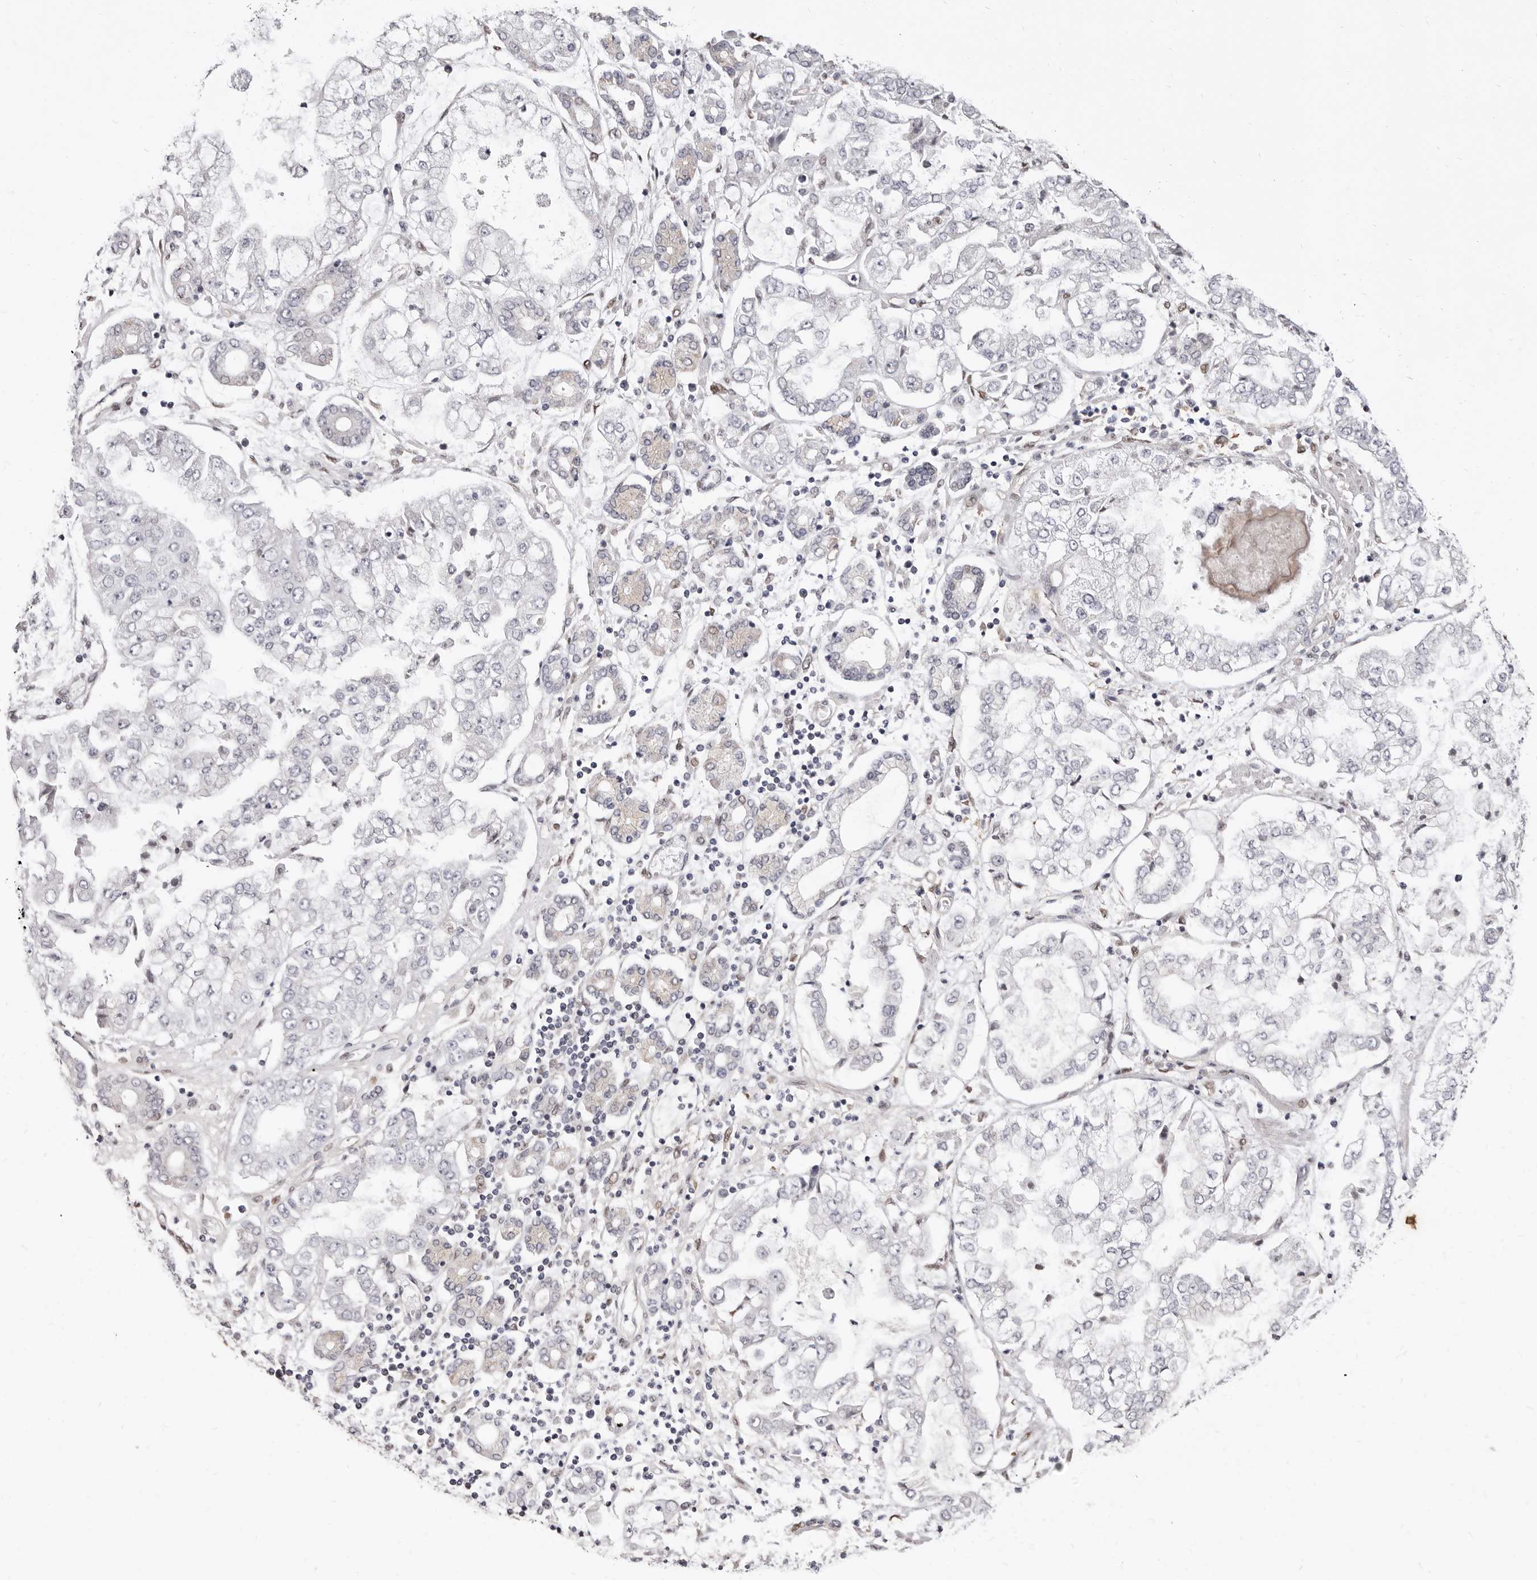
{"staining": {"intensity": "negative", "quantity": "none", "location": "none"}, "tissue": "stomach cancer", "cell_type": "Tumor cells", "image_type": "cancer", "snomed": [{"axis": "morphology", "description": "Adenocarcinoma, NOS"}, {"axis": "topography", "description": "Stomach"}], "caption": "Human stomach cancer (adenocarcinoma) stained for a protein using immunohistochemistry demonstrates no staining in tumor cells.", "gene": "KHDRBS2", "patient": {"sex": "male", "age": 76}}